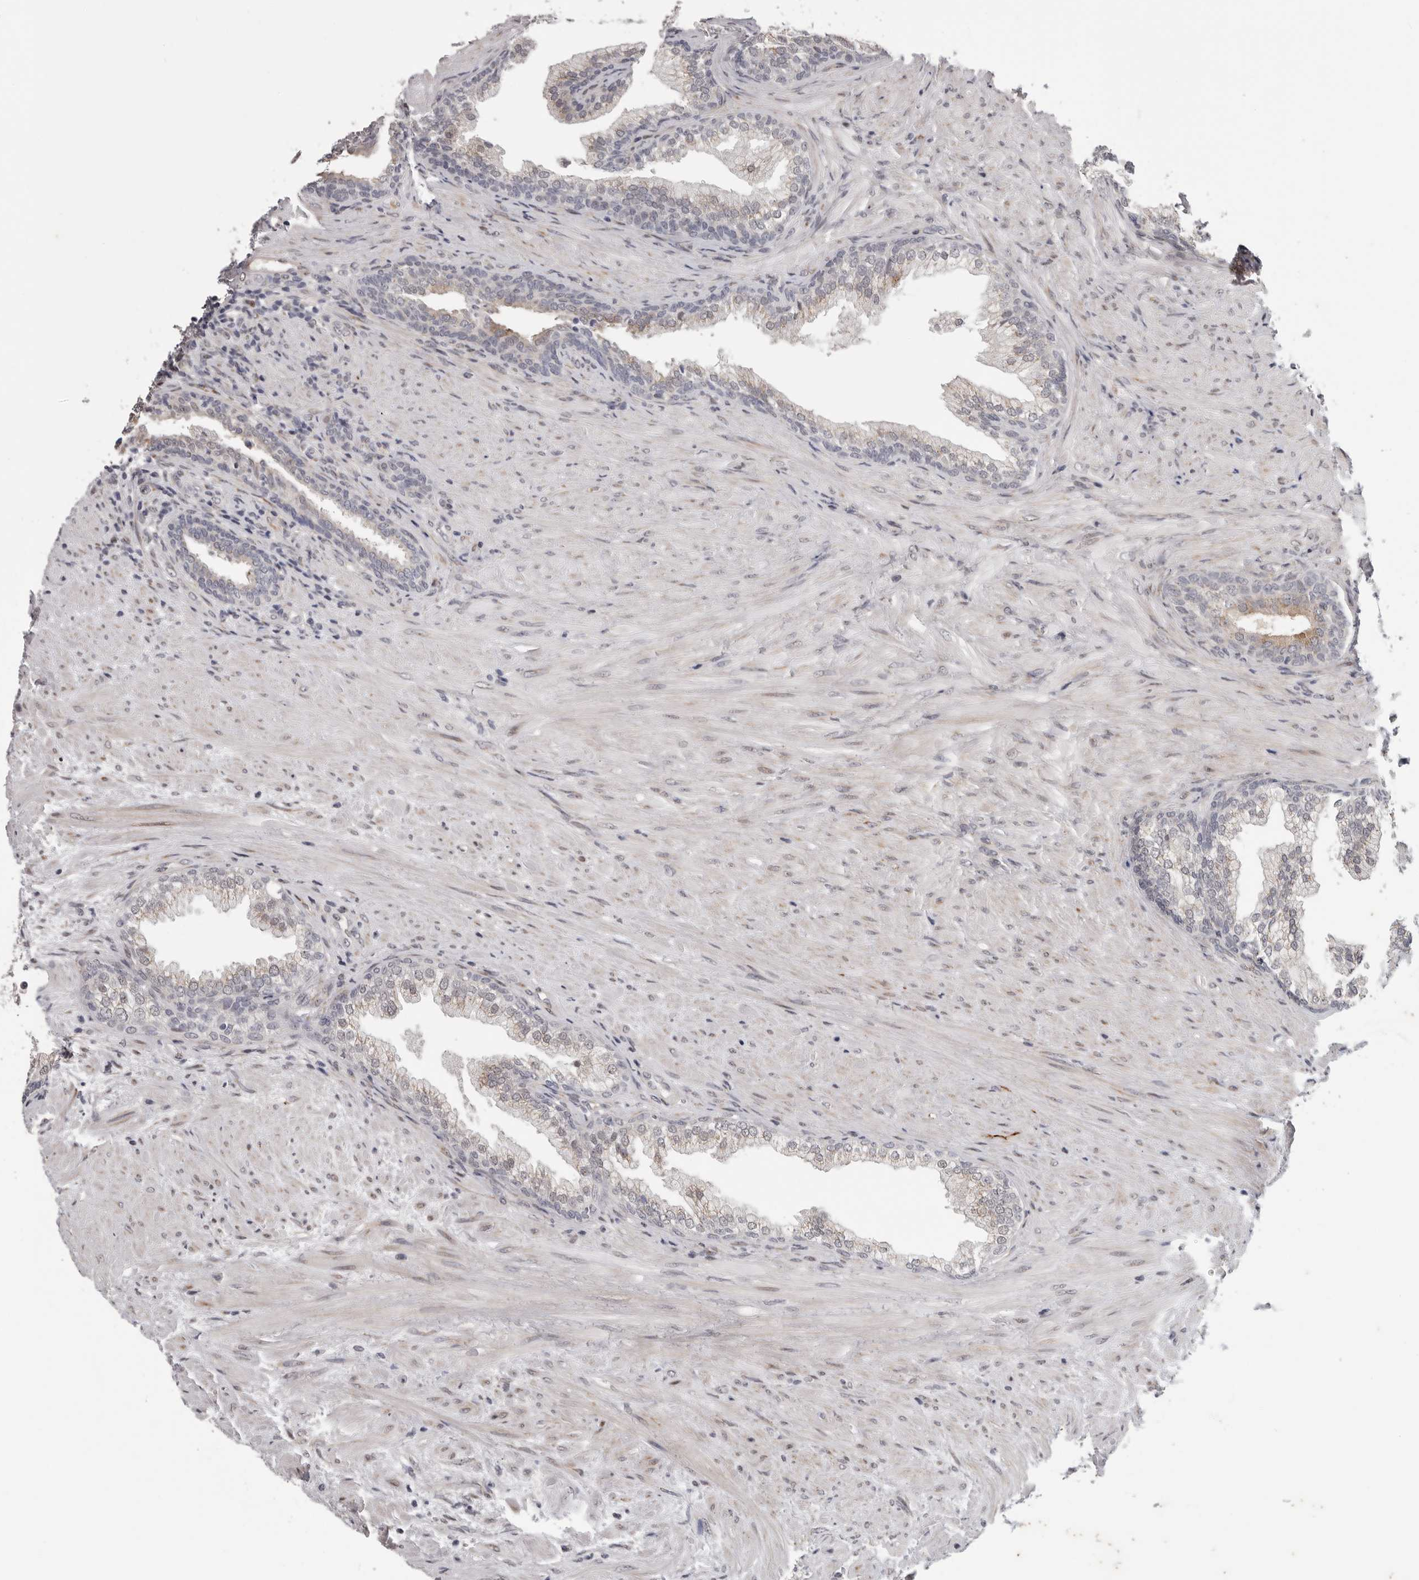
{"staining": {"intensity": "weak", "quantity": "<25%", "location": "cytoplasmic/membranous"}, "tissue": "prostate", "cell_type": "Glandular cells", "image_type": "normal", "snomed": [{"axis": "morphology", "description": "Normal tissue, NOS"}, {"axis": "topography", "description": "Prostate"}], "caption": "This photomicrograph is of normal prostate stained with immunohistochemistry (IHC) to label a protein in brown with the nuclei are counter-stained blue. There is no expression in glandular cells. (DAB (3,3'-diaminobenzidine) IHC with hematoxylin counter stain).", "gene": "RALGPS2", "patient": {"sex": "male", "age": 76}}